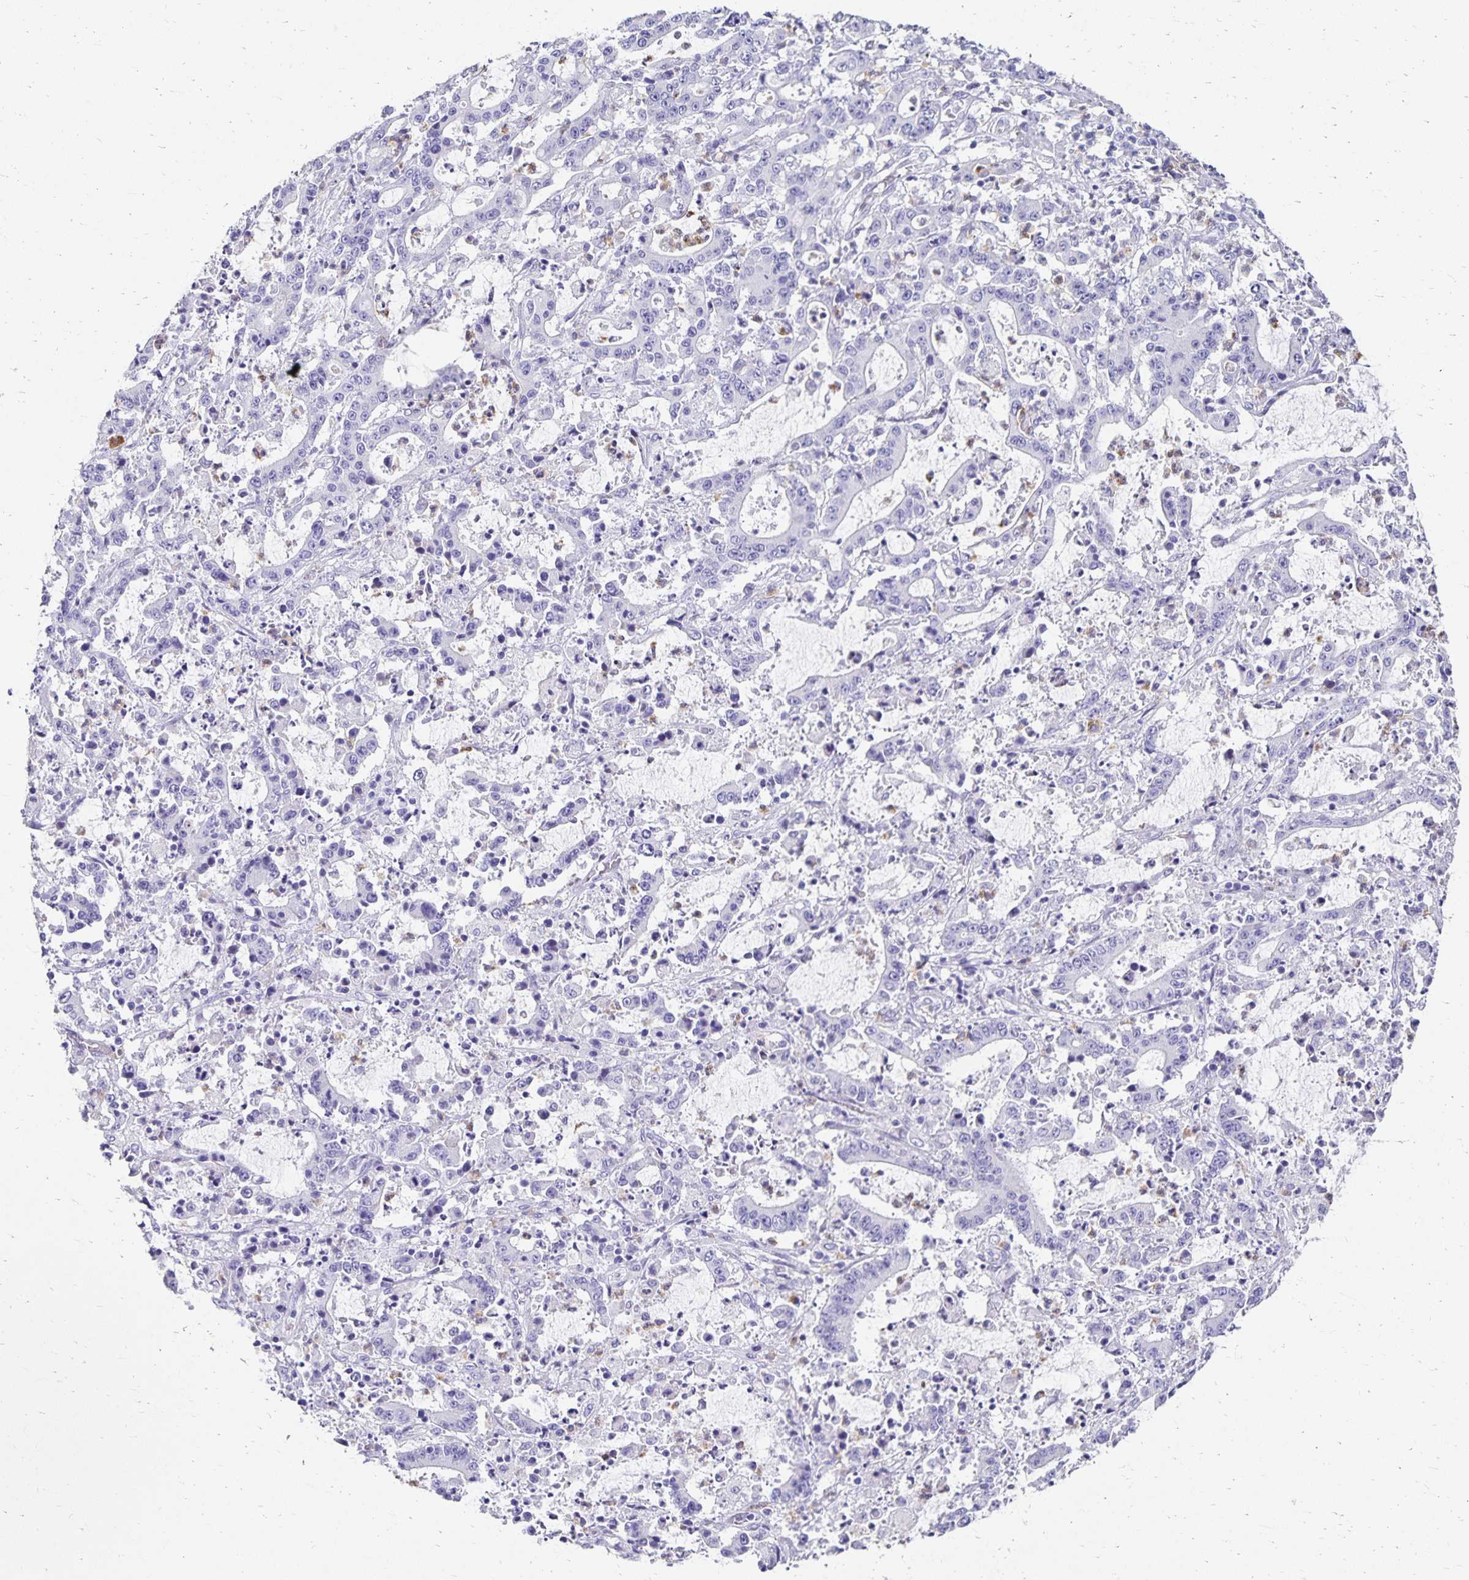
{"staining": {"intensity": "negative", "quantity": "none", "location": "none"}, "tissue": "stomach cancer", "cell_type": "Tumor cells", "image_type": "cancer", "snomed": [{"axis": "morphology", "description": "Adenocarcinoma, NOS"}, {"axis": "topography", "description": "Stomach, upper"}], "caption": "Tumor cells show no significant expression in adenocarcinoma (stomach).", "gene": "DYNLT4", "patient": {"sex": "male", "age": 68}}